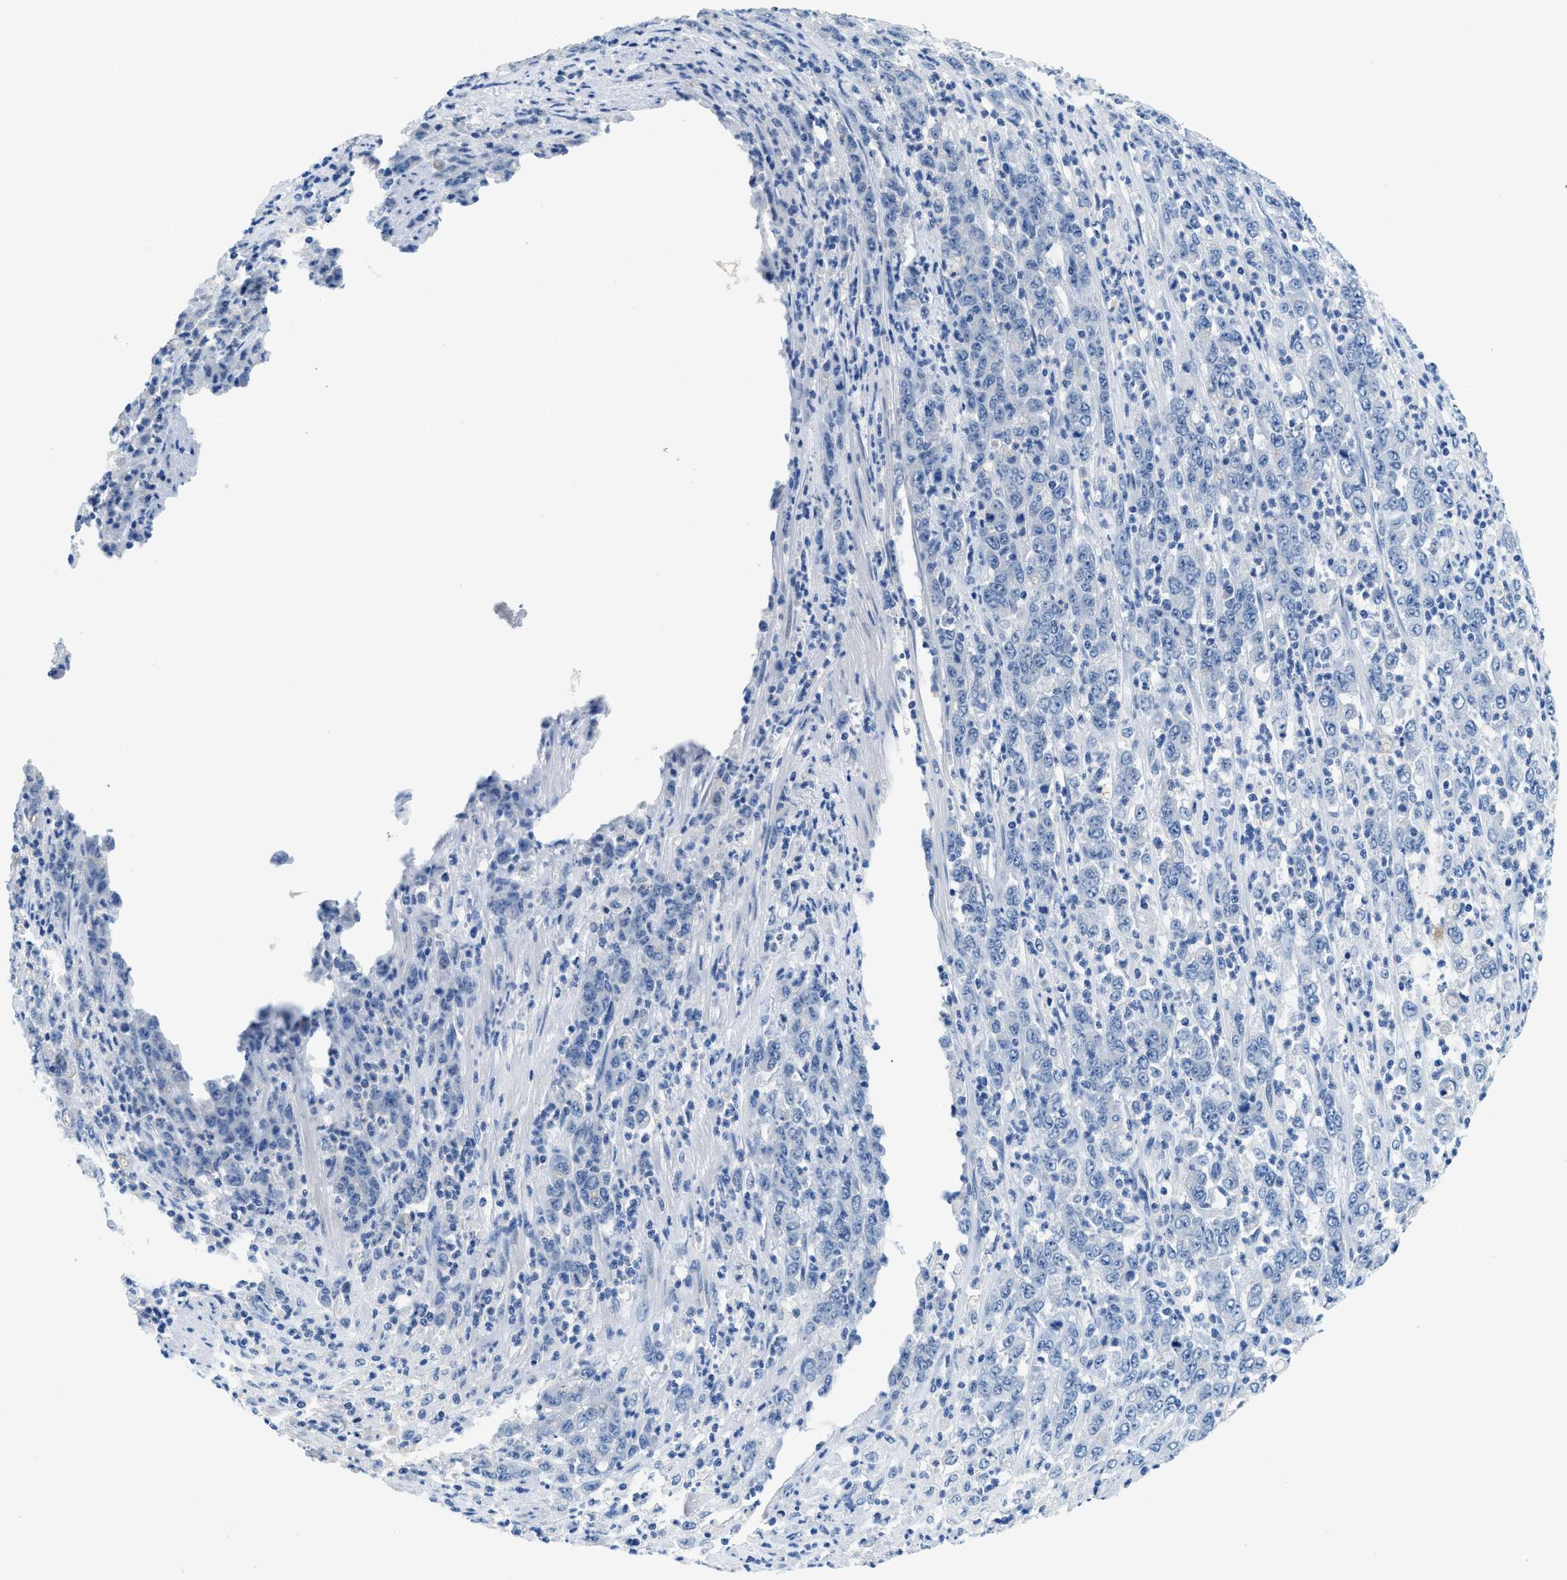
{"staining": {"intensity": "negative", "quantity": "none", "location": "none"}, "tissue": "stomach cancer", "cell_type": "Tumor cells", "image_type": "cancer", "snomed": [{"axis": "morphology", "description": "Adenocarcinoma, NOS"}, {"axis": "topography", "description": "Stomach, lower"}], "caption": "An image of human stomach cancer is negative for staining in tumor cells.", "gene": "MBL2", "patient": {"sex": "female", "age": 71}}